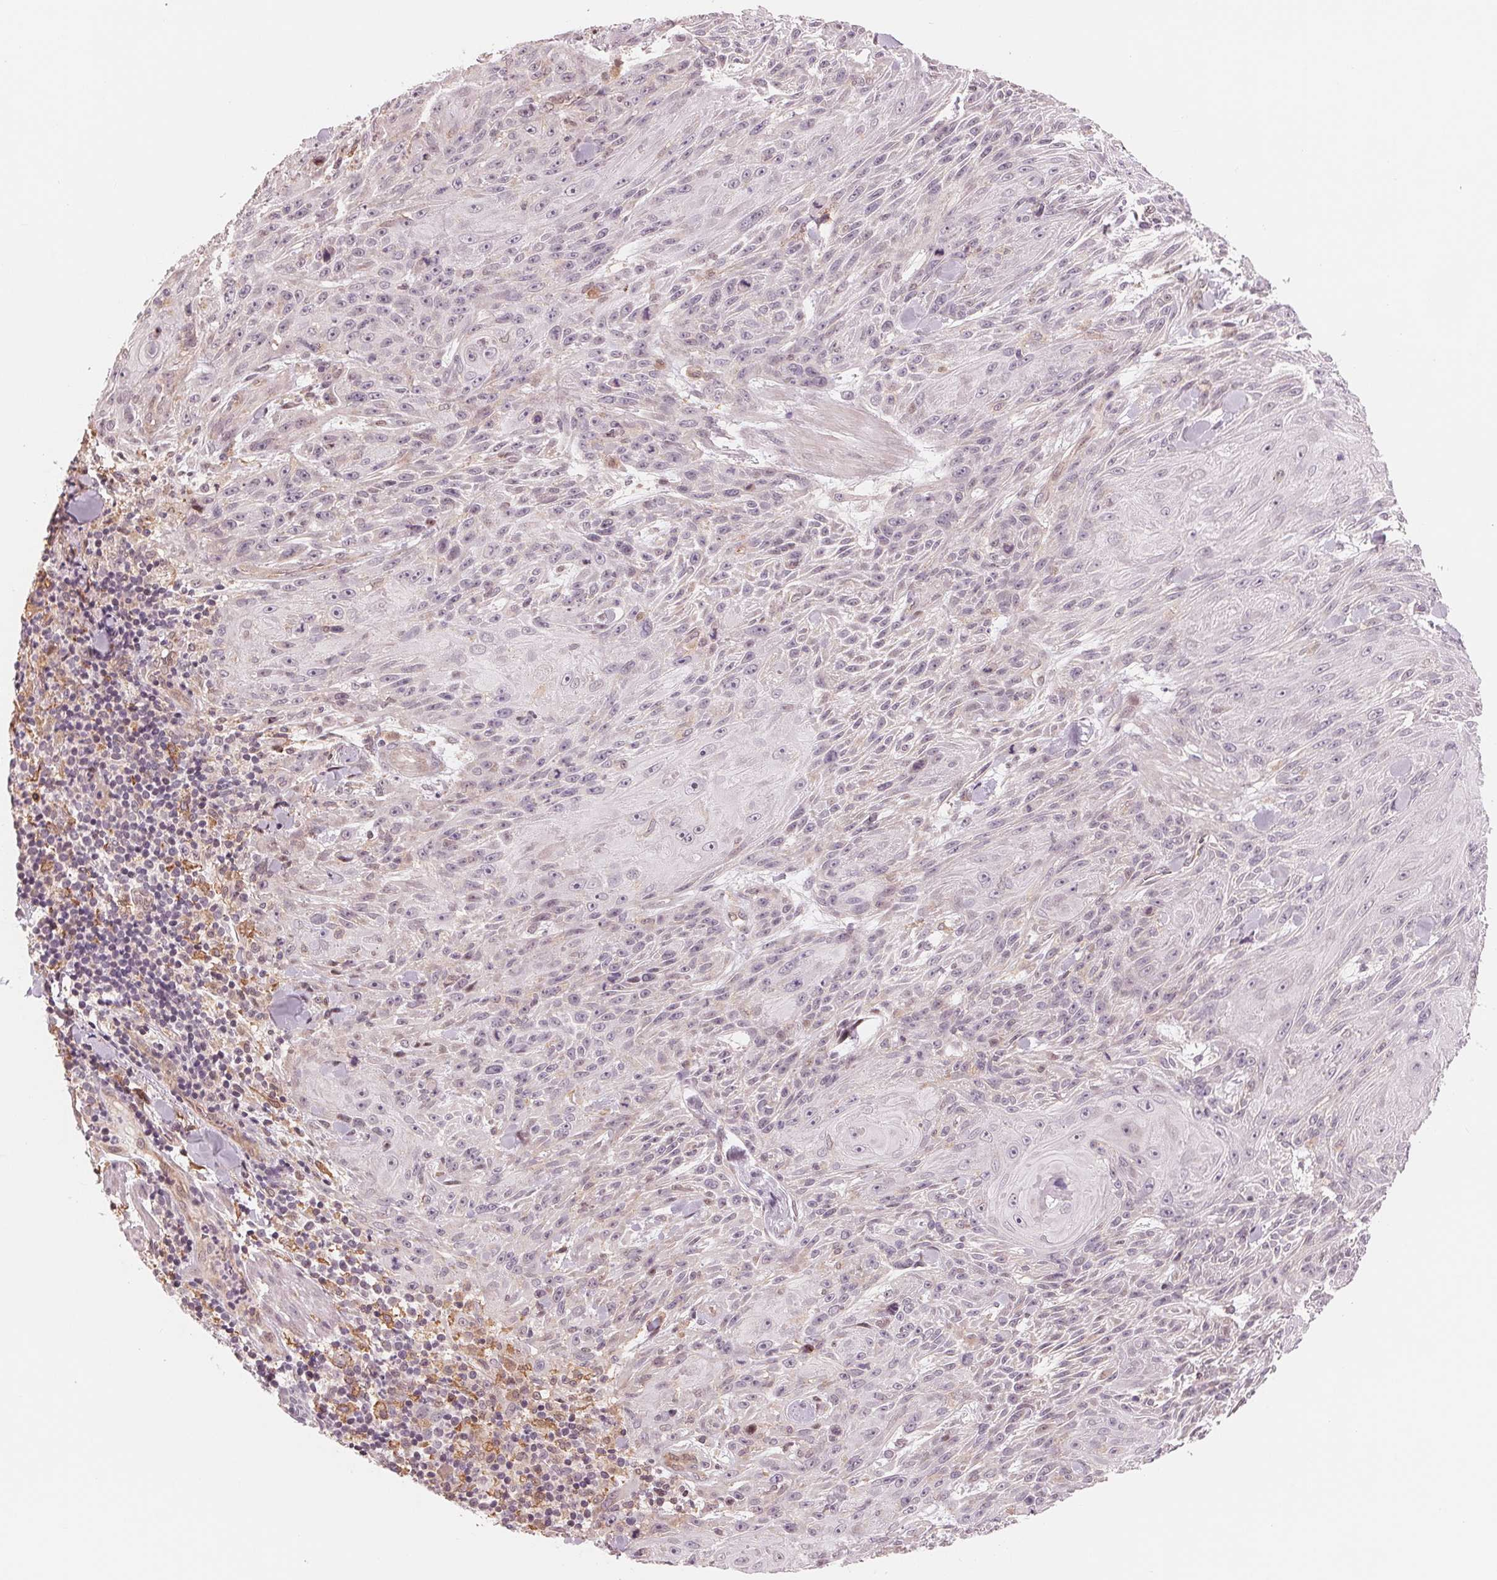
{"staining": {"intensity": "negative", "quantity": "none", "location": "none"}, "tissue": "skin cancer", "cell_type": "Tumor cells", "image_type": "cancer", "snomed": [{"axis": "morphology", "description": "Squamous cell carcinoma, NOS"}, {"axis": "topography", "description": "Skin"}], "caption": "Immunohistochemistry photomicrograph of neoplastic tissue: skin squamous cell carcinoma stained with DAB (3,3'-diaminobenzidine) displays no significant protein staining in tumor cells.", "gene": "IL9R", "patient": {"sex": "male", "age": 88}}